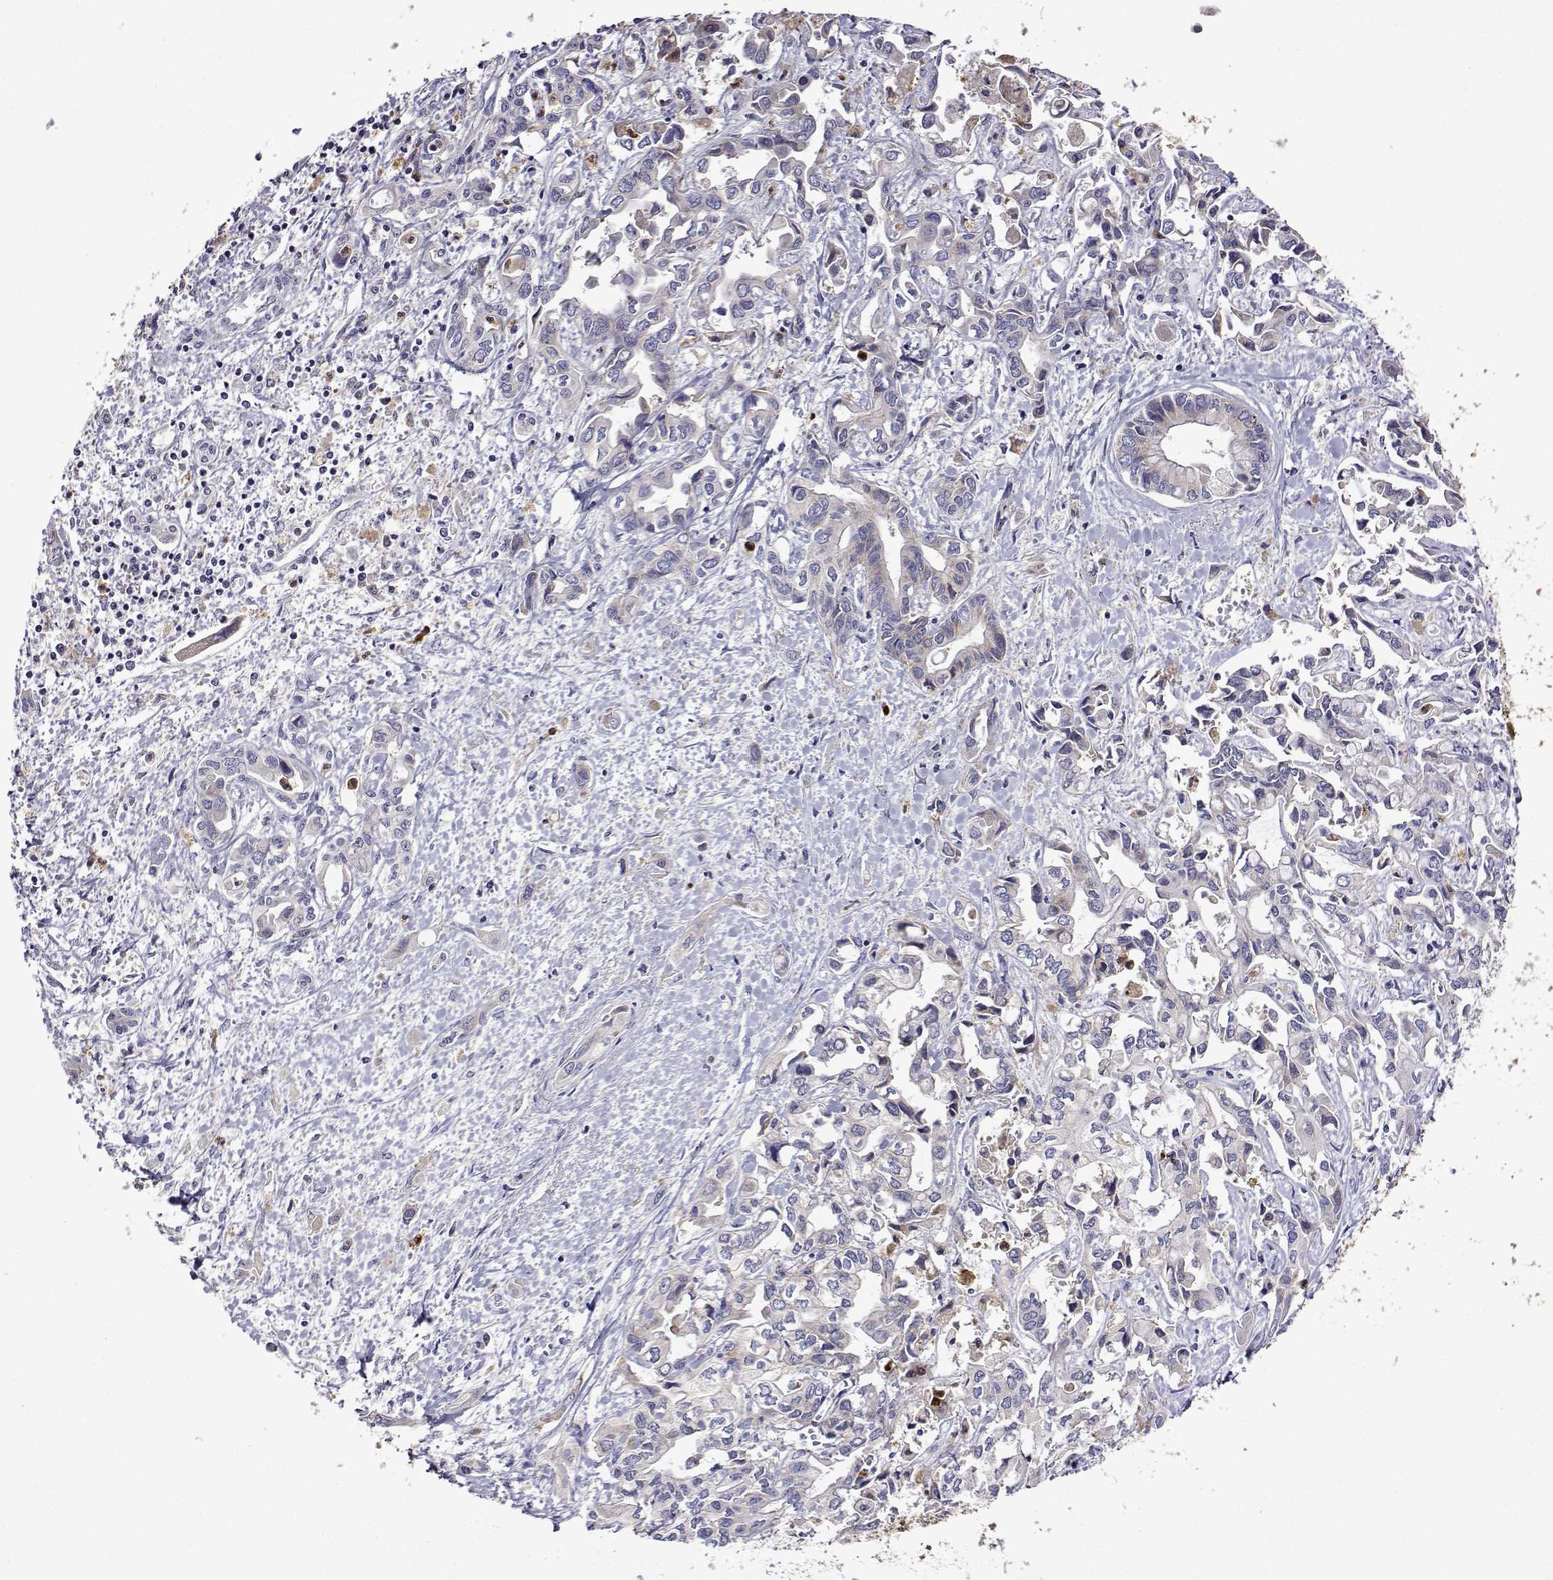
{"staining": {"intensity": "negative", "quantity": "none", "location": "none"}, "tissue": "liver cancer", "cell_type": "Tumor cells", "image_type": "cancer", "snomed": [{"axis": "morphology", "description": "Cholangiocarcinoma"}, {"axis": "topography", "description": "Liver"}], "caption": "DAB immunohistochemical staining of cholangiocarcinoma (liver) shows no significant expression in tumor cells.", "gene": "SULT2A1", "patient": {"sex": "female", "age": 64}}